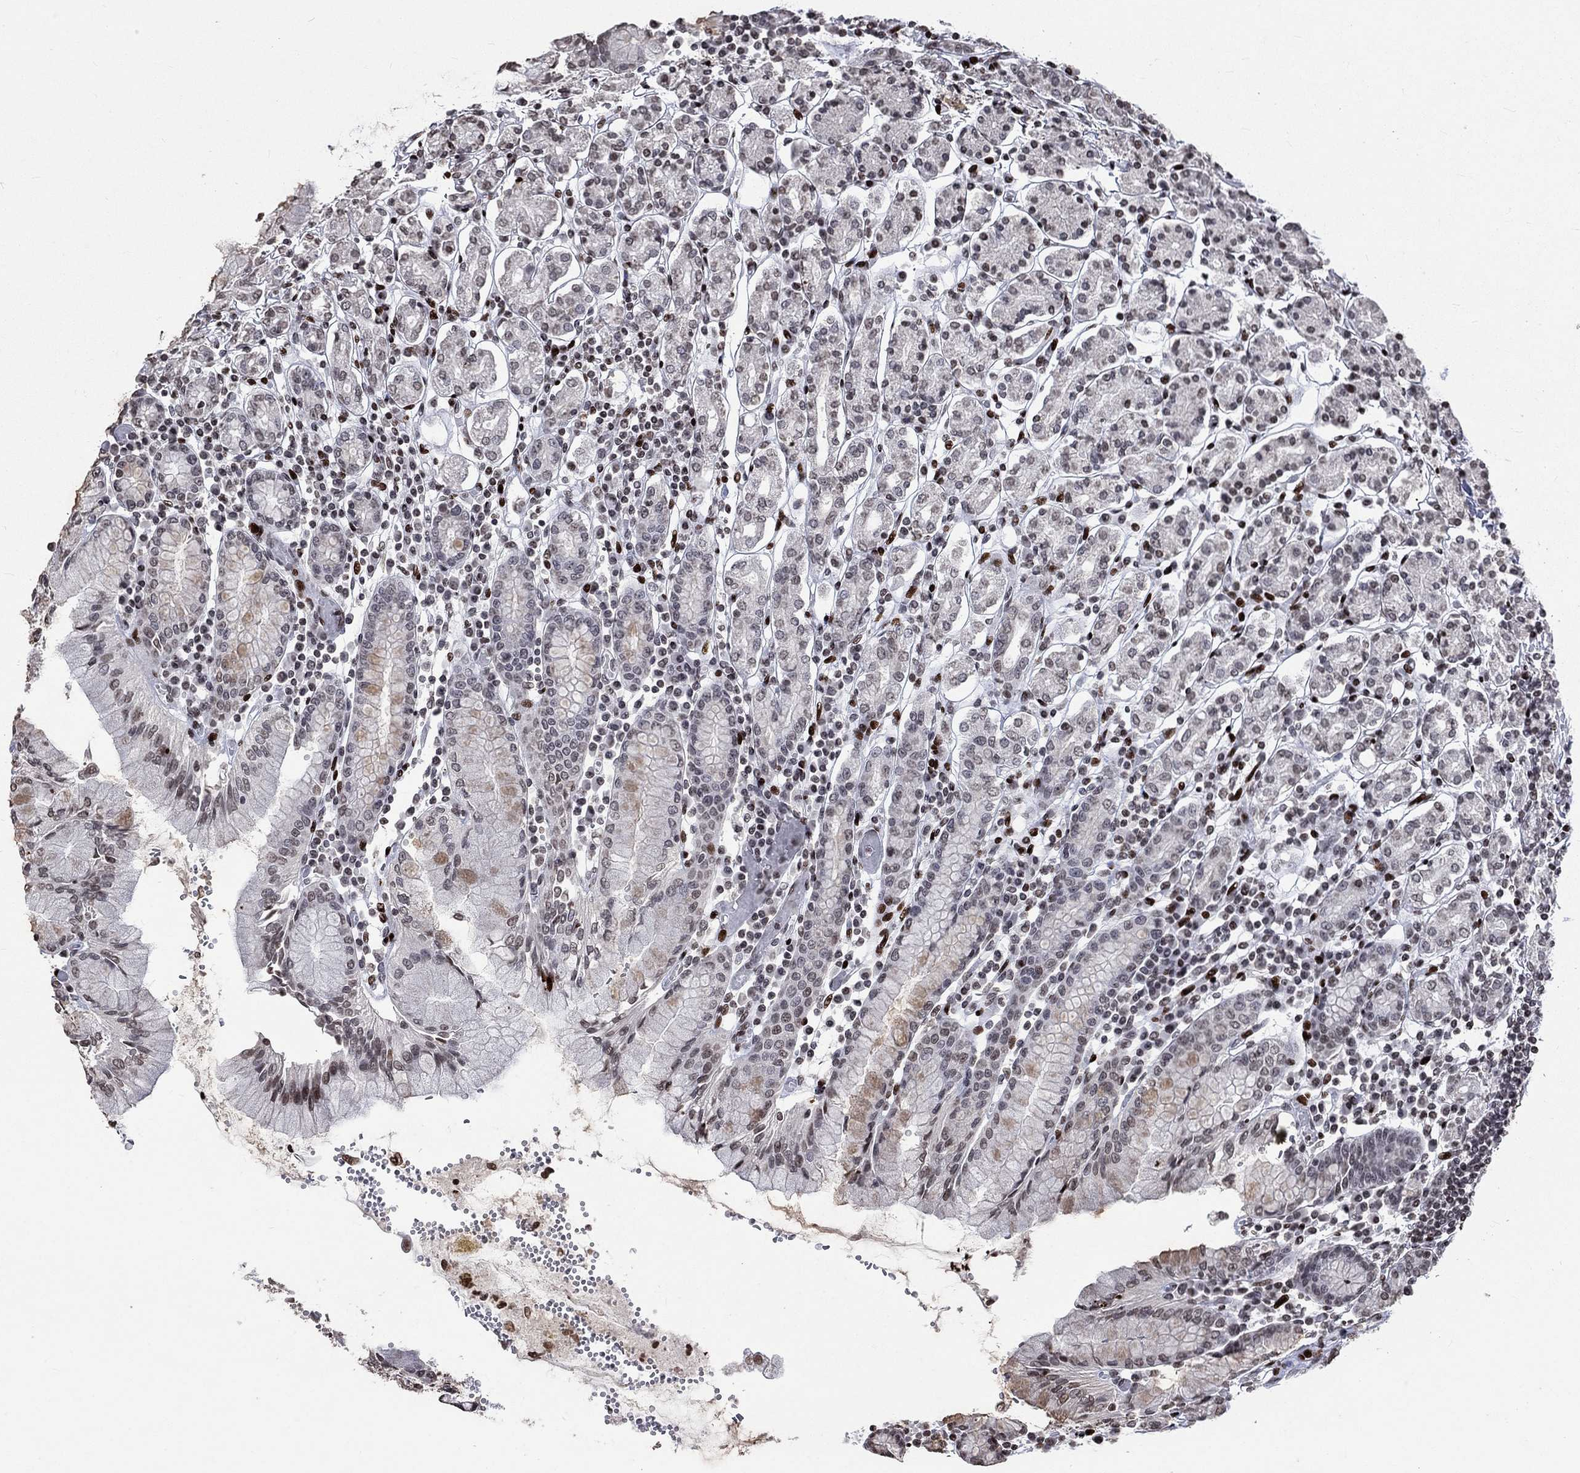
{"staining": {"intensity": "moderate", "quantity": "<25%", "location": "nuclear"}, "tissue": "stomach", "cell_type": "Glandular cells", "image_type": "normal", "snomed": [{"axis": "morphology", "description": "Normal tissue, NOS"}, {"axis": "topography", "description": "Stomach, upper"}, {"axis": "topography", "description": "Stomach"}], "caption": "A high-resolution image shows IHC staining of benign stomach, which reveals moderate nuclear staining in approximately <25% of glandular cells. (DAB IHC, brown staining for protein, blue staining for nuclei).", "gene": "SRSF3", "patient": {"sex": "male", "age": 62}}